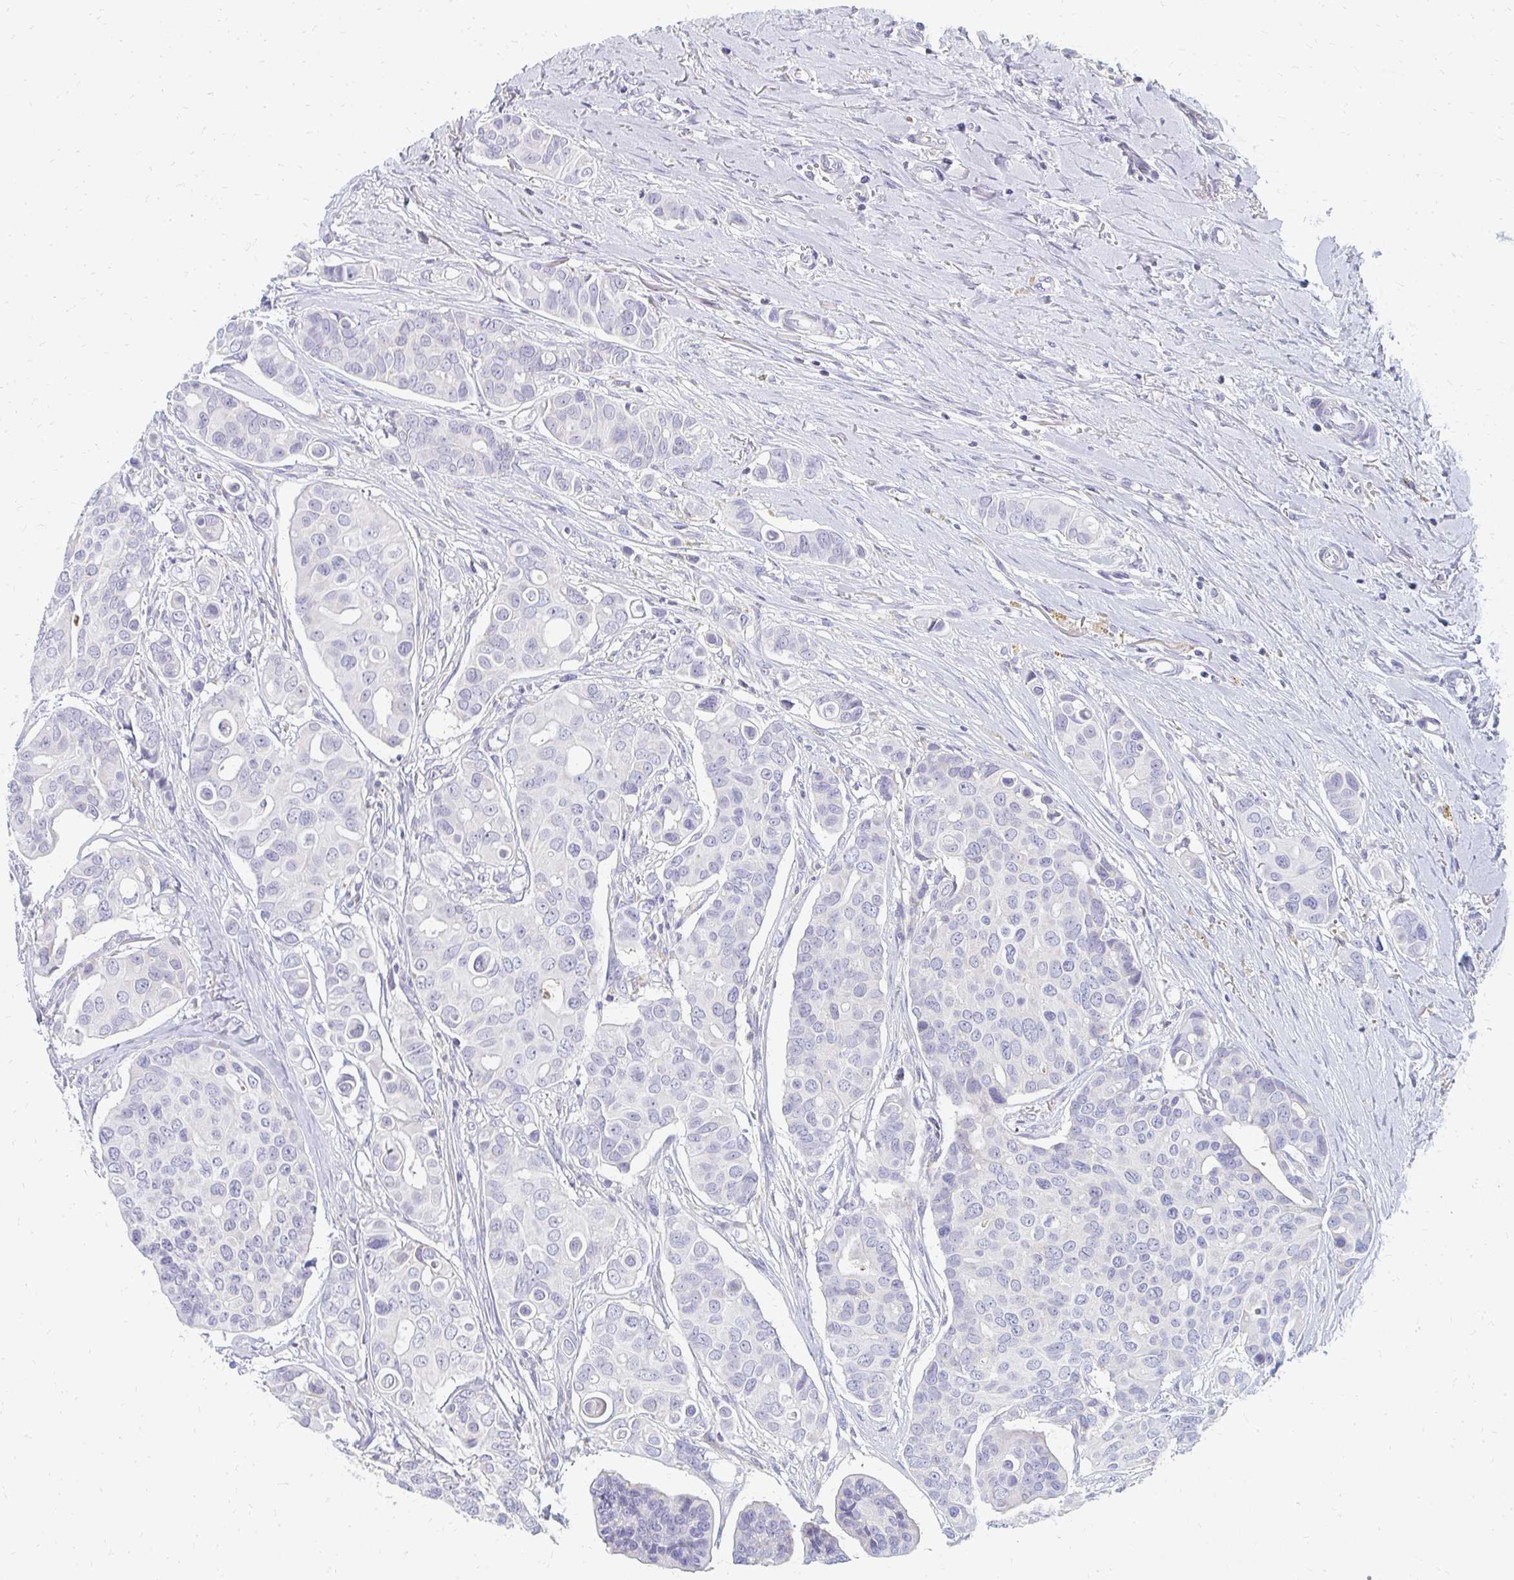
{"staining": {"intensity": "negative", "quantity": "none", "location": "none"}, "tissue": "breast cancer", "cell_type": "Tumor cells", "image_type": "cancer", "snomed": [{"axis": "morphology", "description": "Normal tissue, NOS"}, {"axis": "morphology", "description": "Duct carcinoma"}, {"axis": "topography", "description": "Skin"}, {"axis": "topography", "description": "Breast"}], "caption": "Immunohistochemistry (IHC) photomicrograph of neoplastic tissue: human breast cancer stained with DAB exhibits no significant protein staining in tumor cells.", "gene": "OR10V1", "patient": {"sex": "female", "age": 54}}